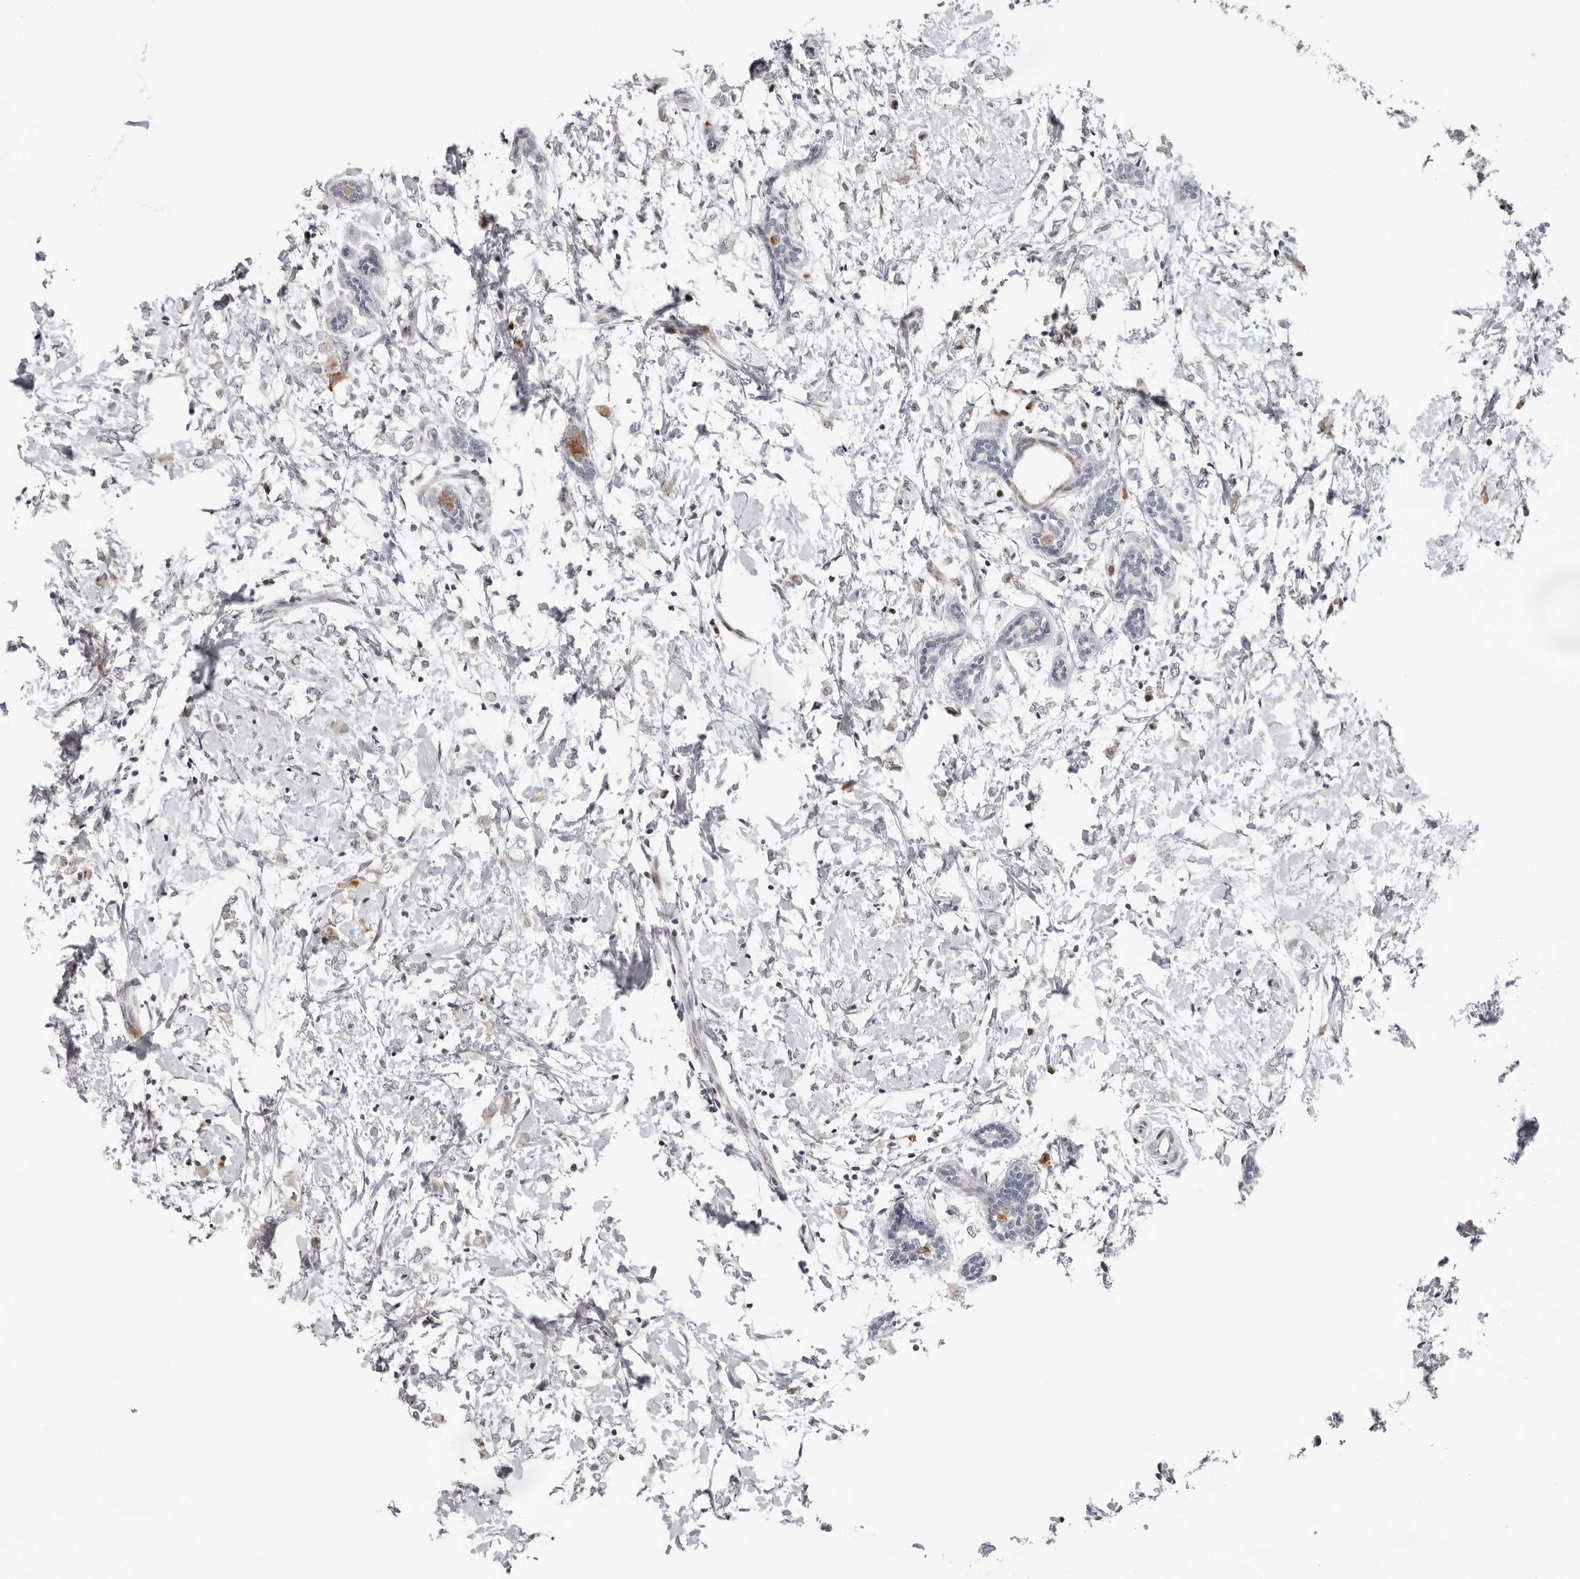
{"staining": {"intensity": "negative", "quantity": "none", "location": "none"}, "tissue": "breast cancer", "cell_type": "Tumor cells", "image_type": "cancer", "snomed": [{"axis": "morphology", "description": "Normal tissue, NOS"}, {"axis": "morphology", "description": "Lobular carcinoma"}, {"axis": "topography", "description": "Breast"}], "caption": "Breast lobular carcinoma was stained to show a protein in brown. There is no significant positivity in tumor cells.", "gene": "PIP4K2C", "patient": {"sex": "female", "age": 47}}